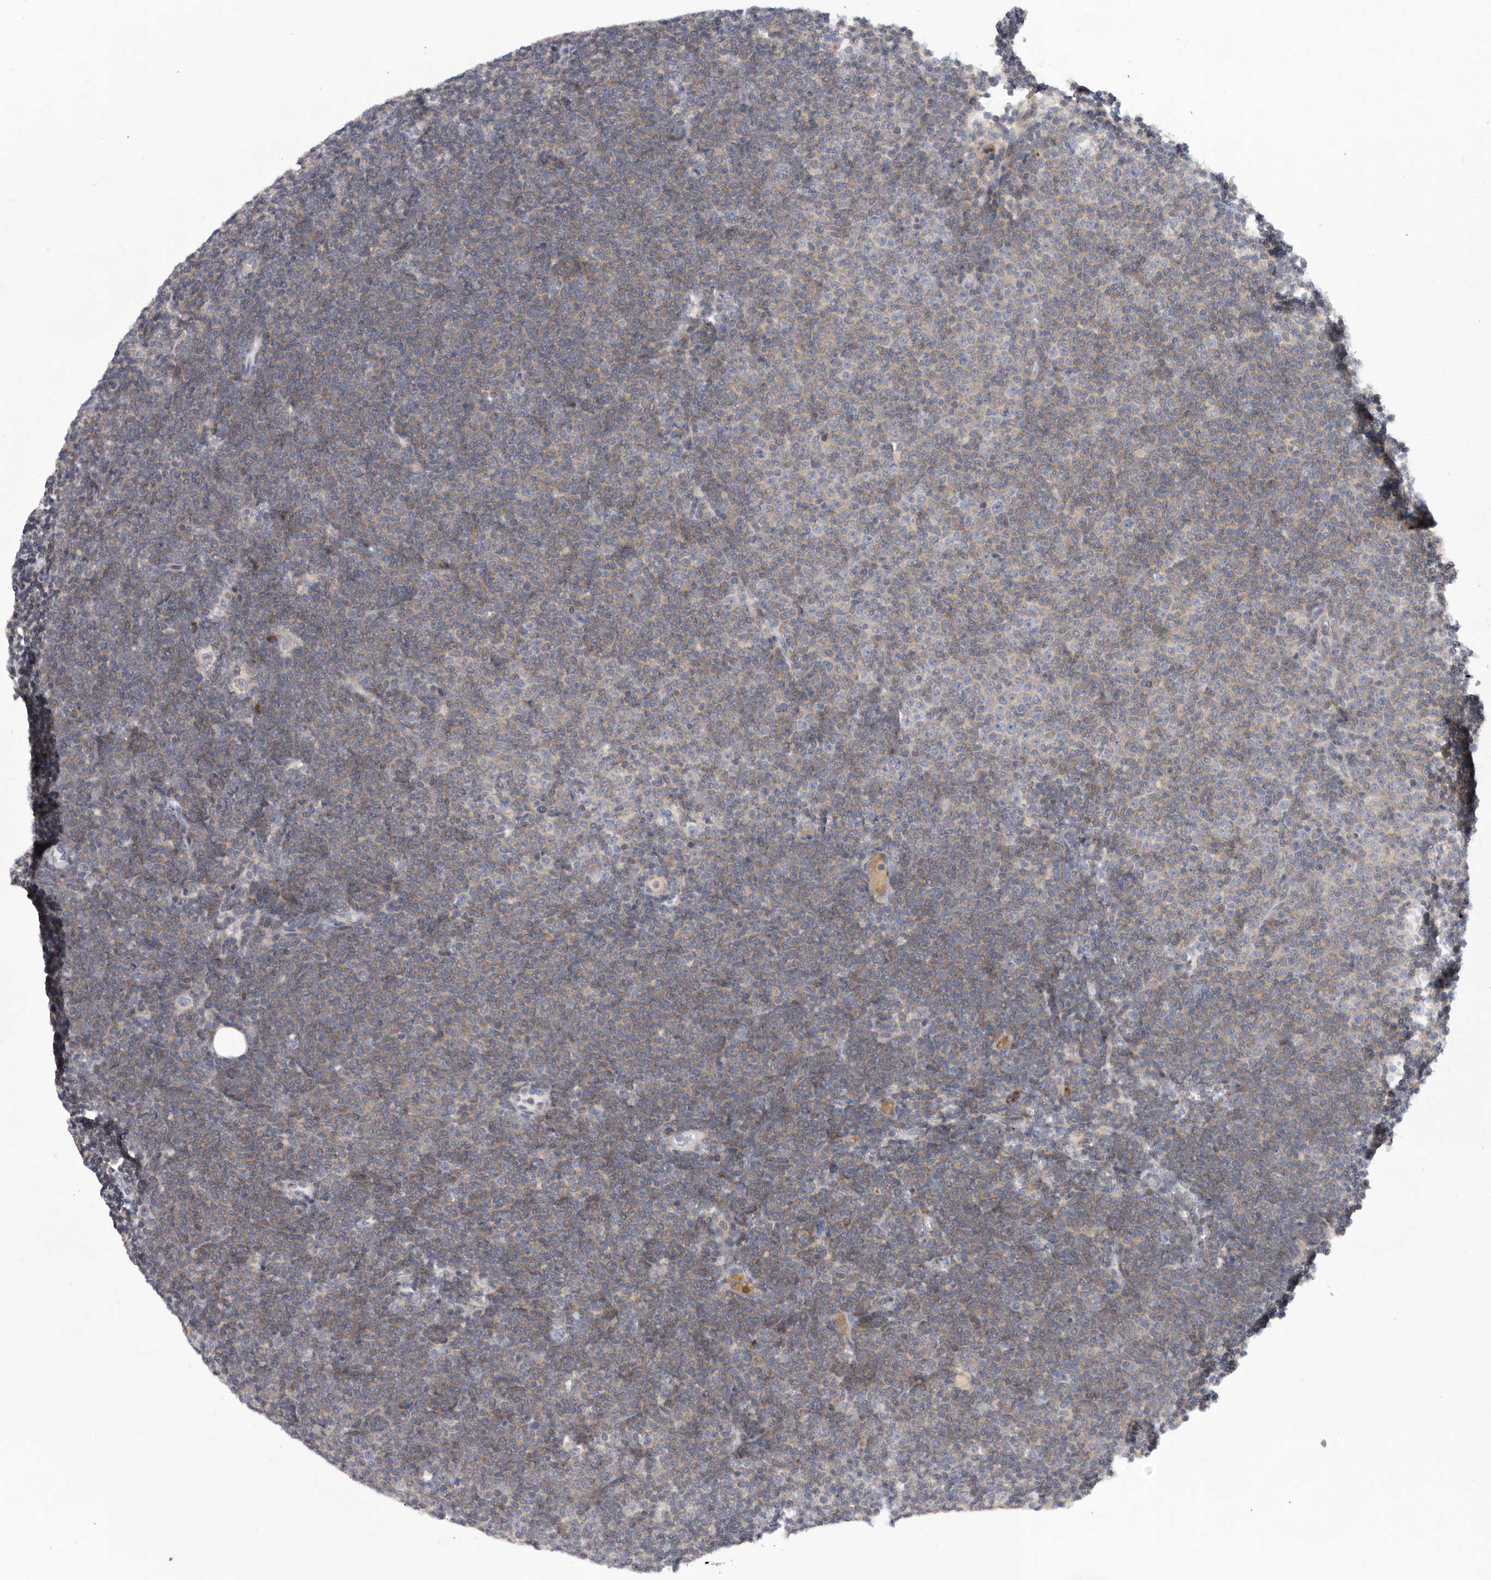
{"staining": {"intensity": "negative", "quantity": "none", "location": "none"}, "tissue": "lymphoma", "cell_type": "Tumor cells", "image_type": "cancer", "snomed": [{"axis": "morphology", "description": "Malignant lymphoma, non-Hodgkin's type, Low grade"}, {"axis": "topography", "description": "Lymph node"}], "caption": "Immunohistochemical staining of low-grade malignant lymphoma, non-Hodgkin's type demonstrates no significant staining in tumor cells.", "gene": "USP24", "patient": {"sex": "female", "age": 53}}